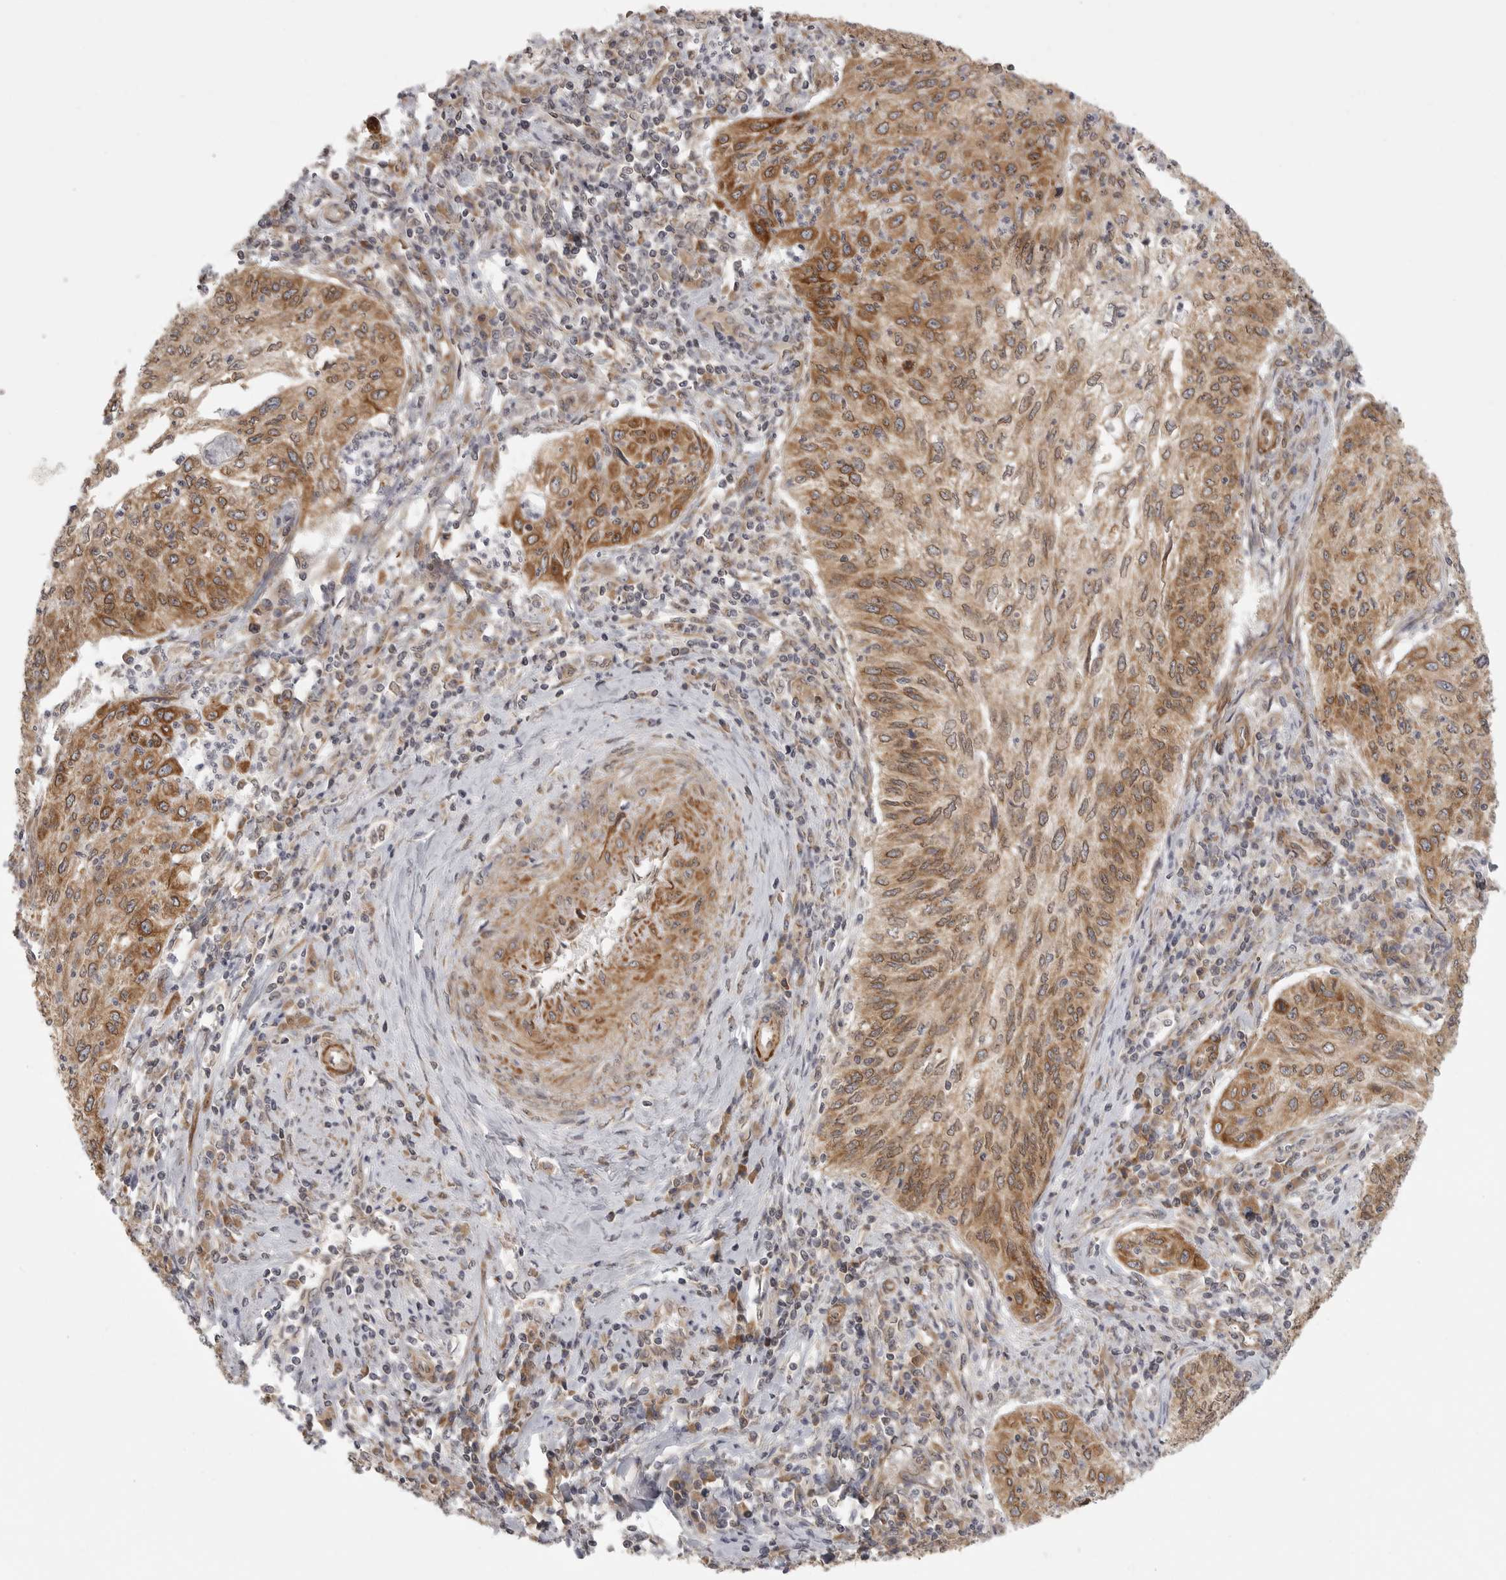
{"staining": {"intensity": "moderate", "quantity": ">75%", "location": "cytoplasmic/membranous"}, "tissue": "cervical cancer", "cell_type": "Tumor cells", "image_type": "cancer", "snomed": [{"axis": "morphology", "description": "Squamous cell carcinoma, NOS"}, {"axis": "topography", "description": "Cervix"}], "caption": "Immunohistochemical staining of cervical squamous cell carcinoma demonstrates medium levels of moderate cytoplasmic/membranous protein staining in about >75% of tumor cells.", "gene": "CERS2", "patient": {"sex": "female", "age": 30}}